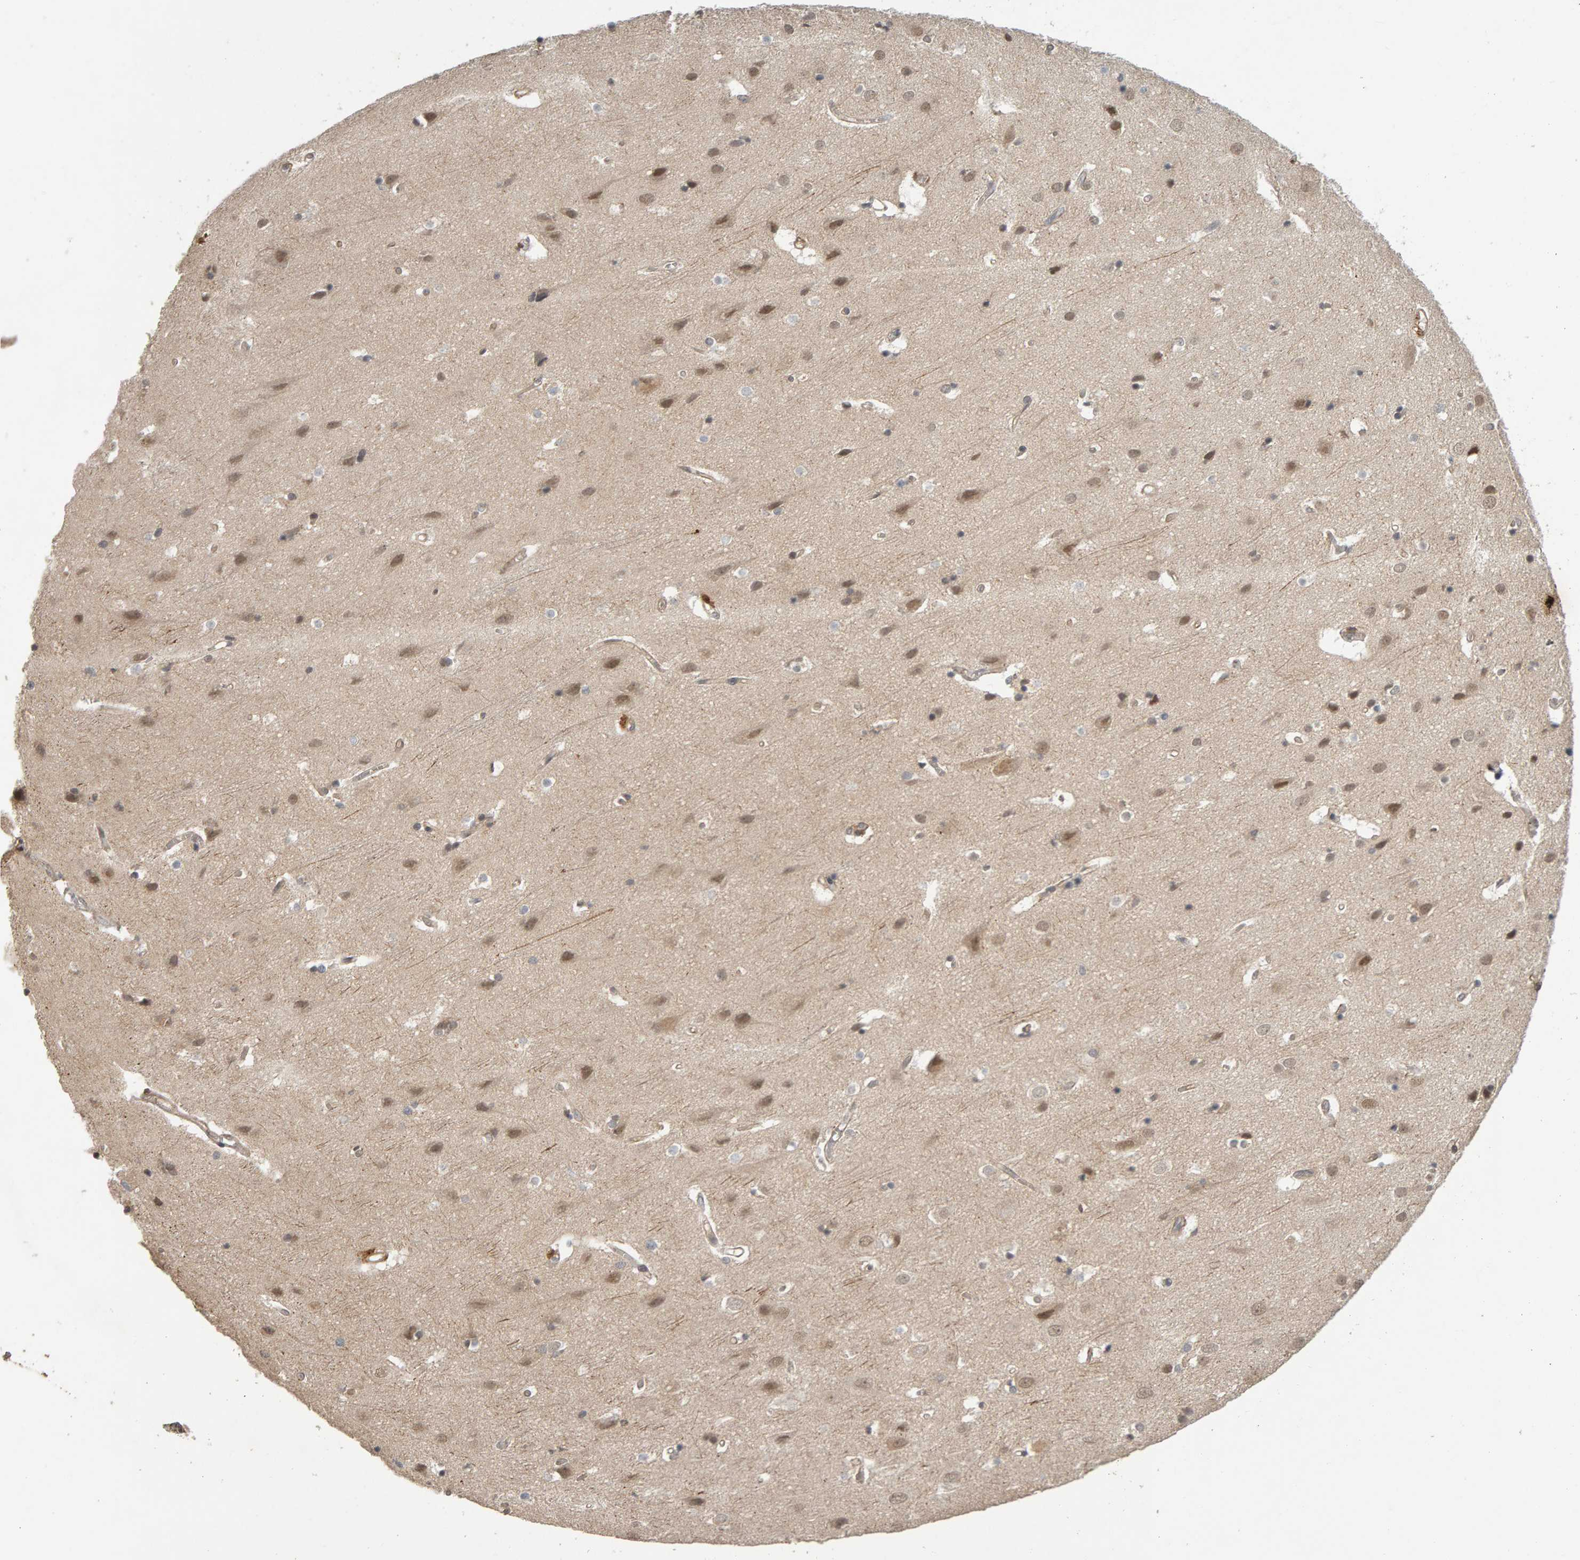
{"staining": {"intensity": "weak", "quantity": "25%-75%", "location": "cytoplasmic/membranous"}, "tissue": "cerebral cortex", "cell_type": "Endothelial cells", "image_type": "normal", "snomed": [{"axis": "morphology", "description": "Normal tissue, NOS"}, {"axis": "topography", "description": "Cerebral cortex"}], "caption": "Weak cytoplasmic/membranous staining is present in about 25%-75% of endothelial cells in unremarkable cerebral cortex. (brown staining indicates protein expression, while blue staining denotes nuclei).", "gene": "CDCA5", "patient": {"sex": "male", "age": 54}}